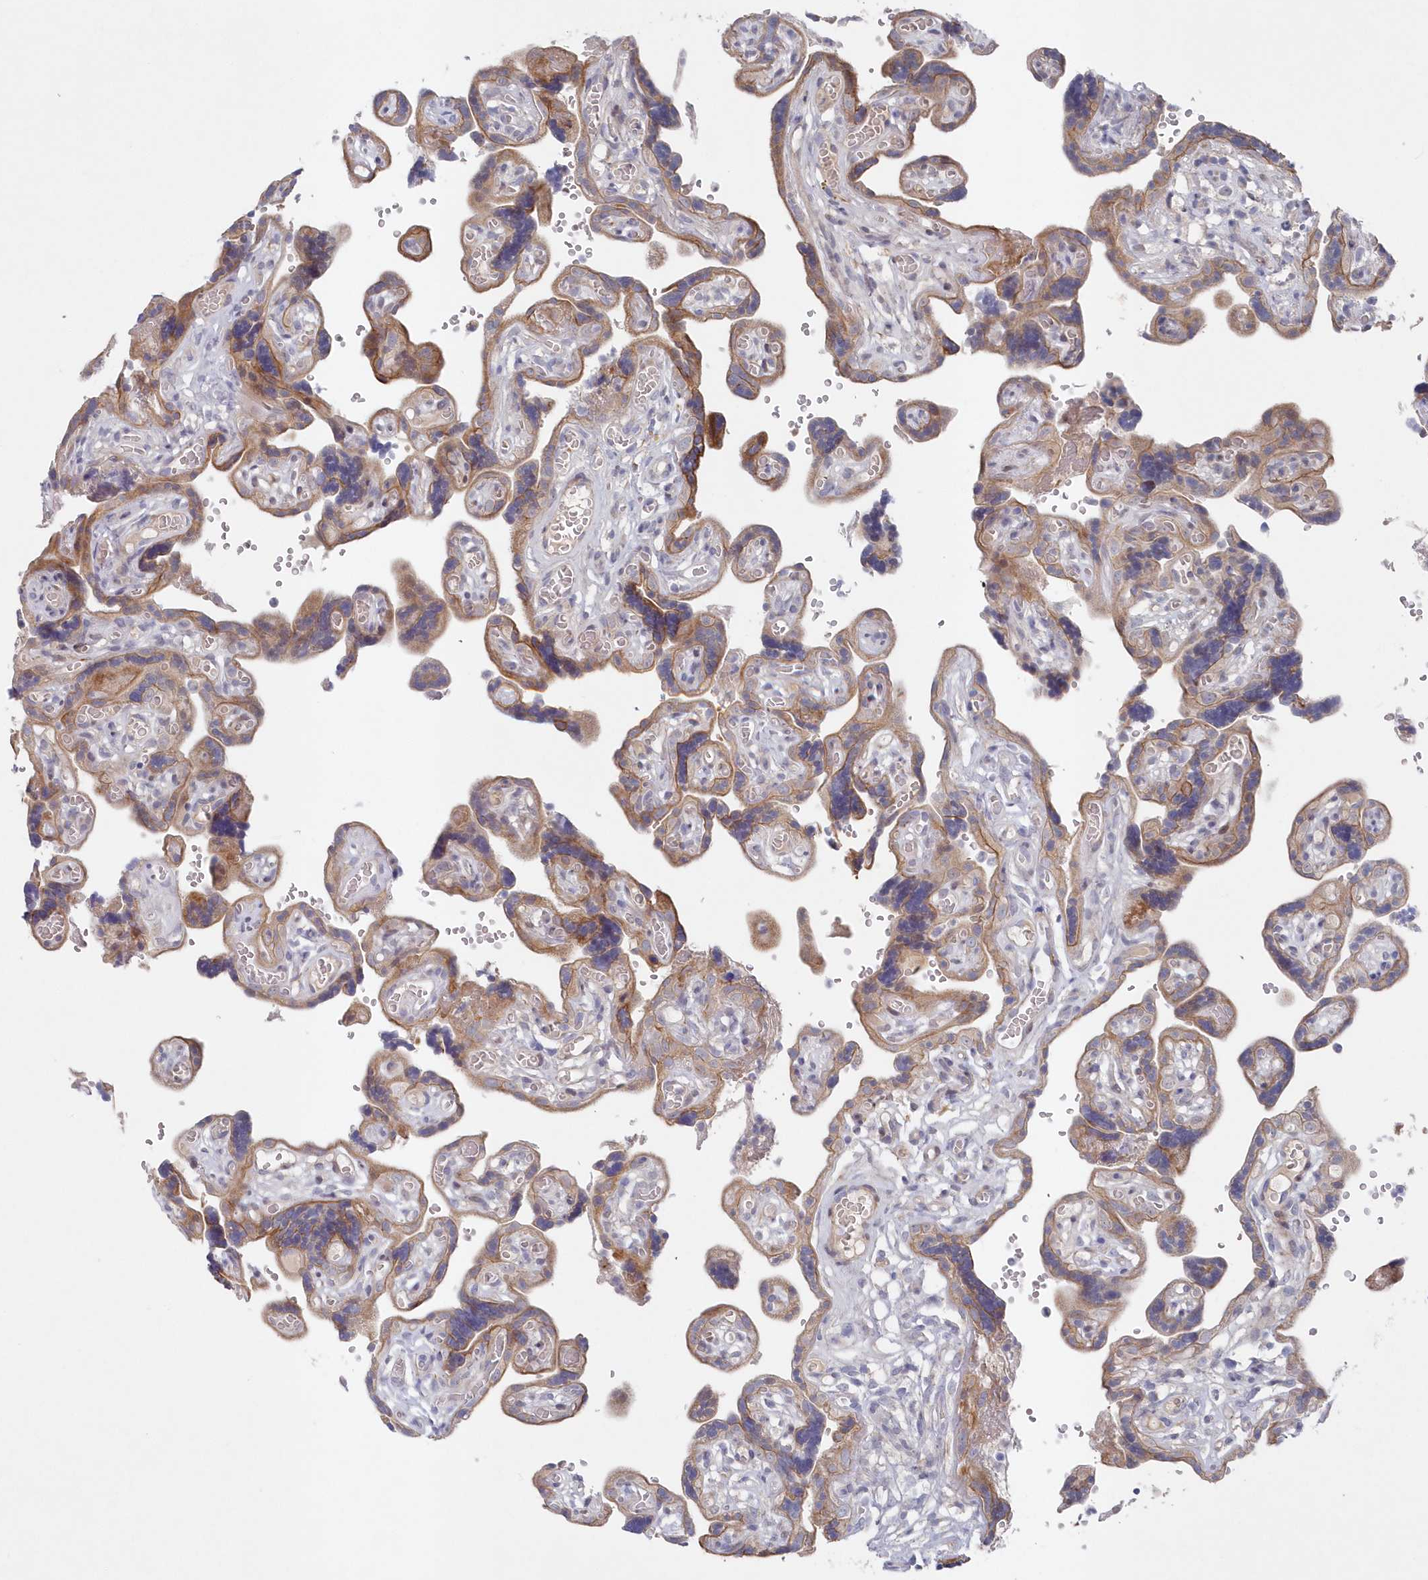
{"staining": {"intensity": "negative", "quantity": "none", "location": "none"}, "tissue": "placenta", "cell_type": "Decidual cells", "image_type": "normal", "snomed": [{"axis": "morphology", "description": "Normal tissue, NOS"}, {"axis": "topography", "description": "Placenta"}], "caption": "This micrograph is of normal placenta stained with IHC to label a protein in brown with the nuclei are counter-stained blue. There is no expression in decidual cells. (Brightfield microscopy of DAB (3,3'-diaminobenzidine) immunohistochemistry at high magnification).", "gene": "KIAA1586", "patient": {"sex": "female", "age": 30}}